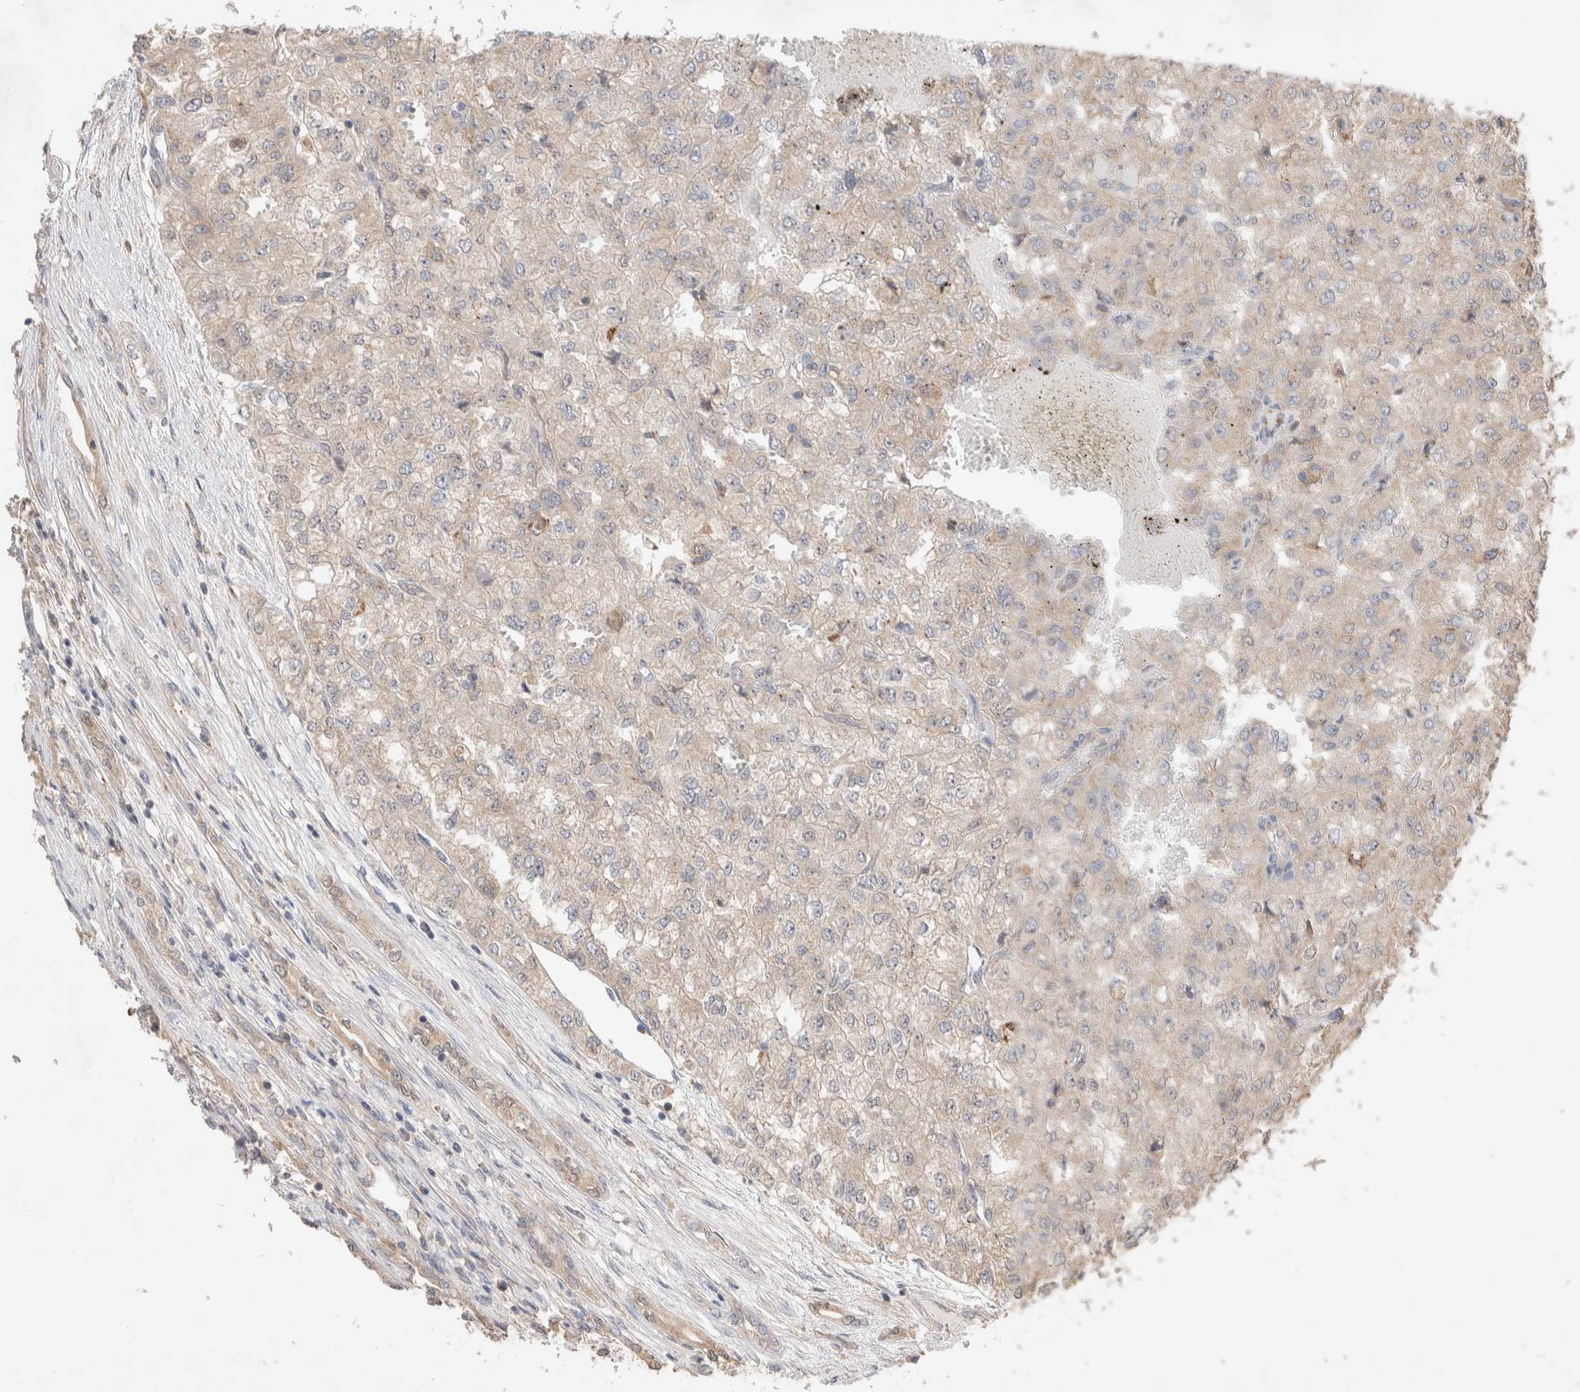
{"staining": {"intensity": "negative", "quantity": "none", "location": "none"}, "tissue": "renal cancer", "cell_type": "Tumor cells", "image_type": "cancer", "snomed": [{"axis": "morphology", "description": "Adenocarcinoma, NOS"}, {"axis": "topography", "description": "Kidney"}], "caption": "Immunohistochemistry (IHC) image of human renal cancer (adenocarcinoma) stained for a protein (brown), which demonstrates no positivity in tumor cells.", "gene": "DEPTOR", "patient": {"sex": "female", "age": 54}}